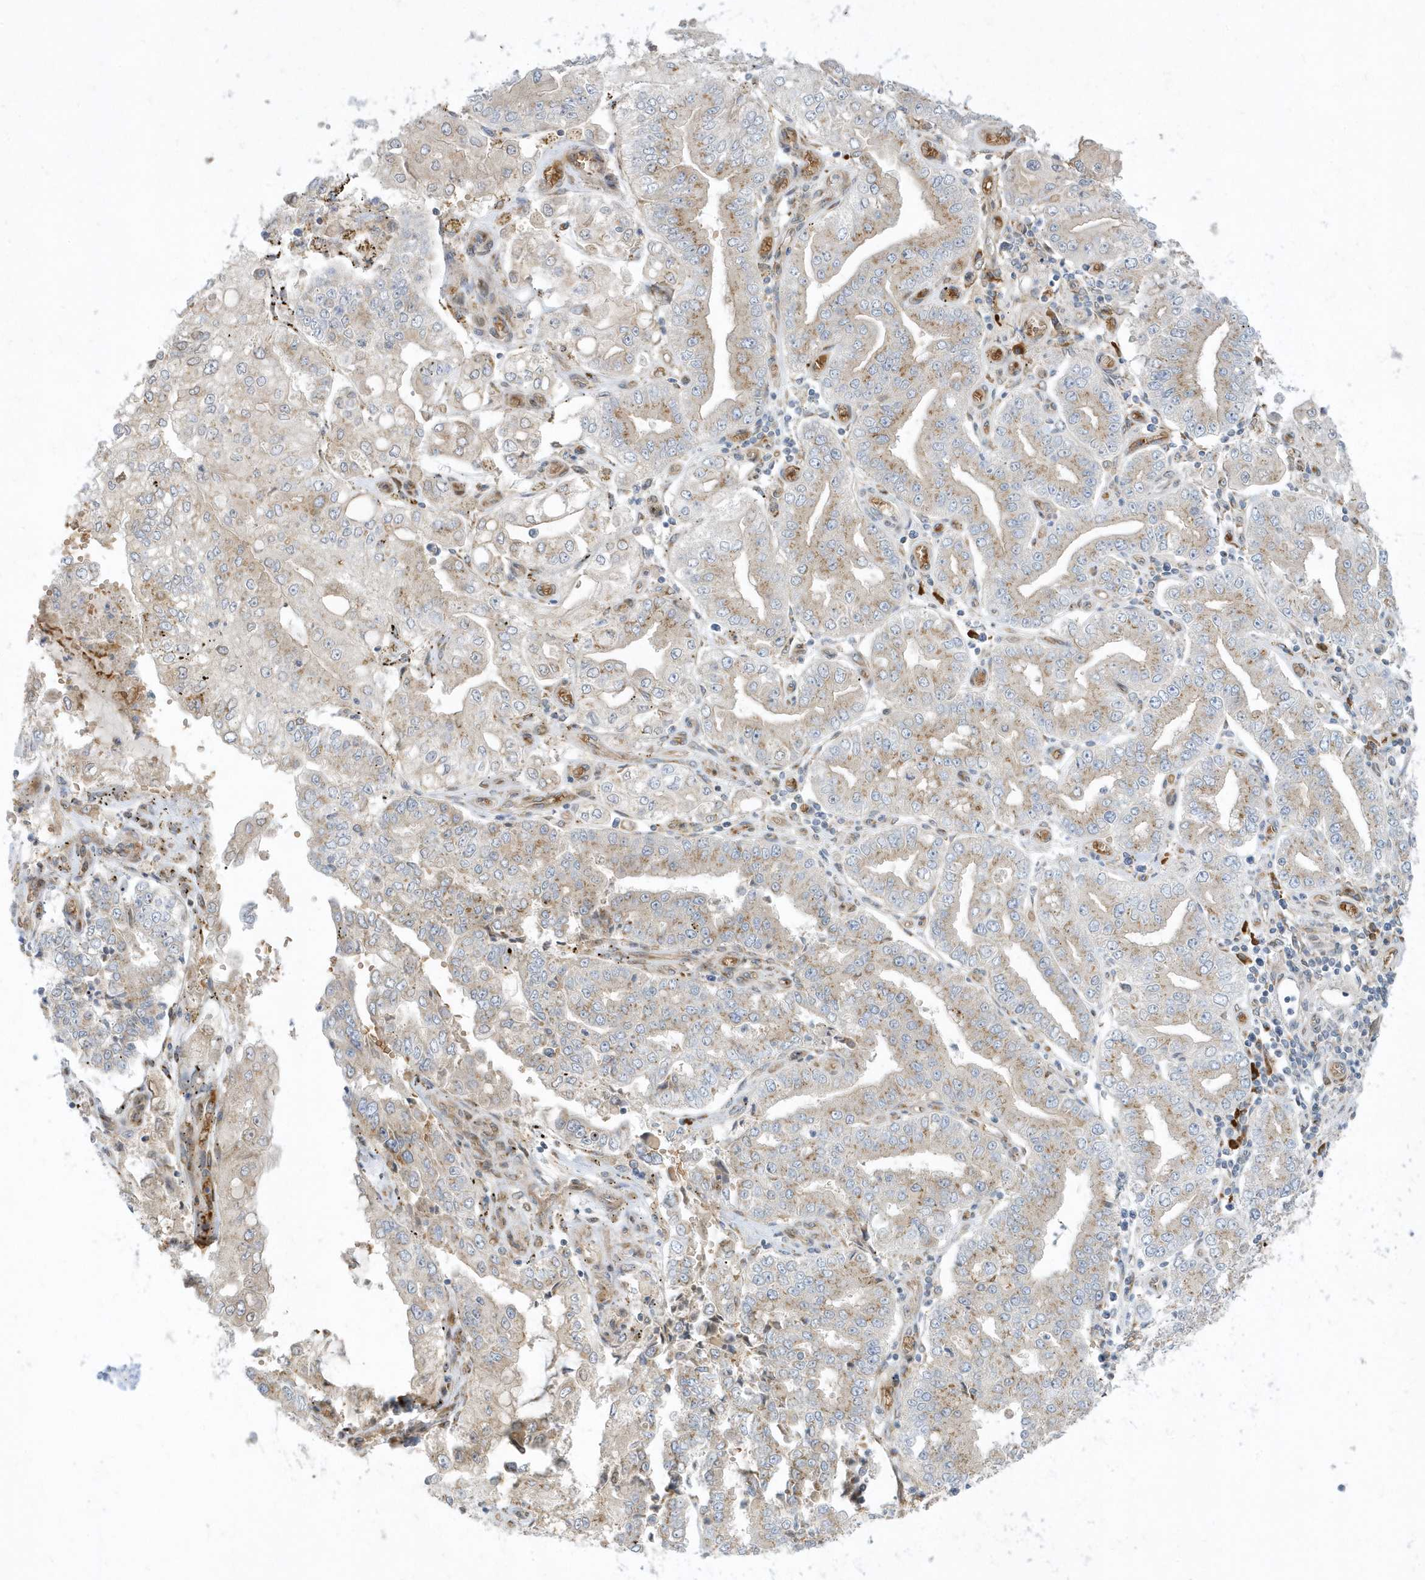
{"staining": {"intensity": "moderate", "quantity": "25%-75%", "location": "cytoplasmic/membranous"}, "tissue": "stomach cancer", "cell_type": "Tumor cells", "image_type": "cancer", "snomed": [{"axis": "morphology", "description": "Adenocarcinoma, NOS"}, {"axis": "topography", "description": "Stomach"}], "caption": "Protein analysis of stomach adenocarcinoma tissue shows moderate cytoplasmic/membranous expression in approximately 25%-75% of tumor cells.", "gene": "RPP40", "patient": {"sex": "male", "age": 76}}